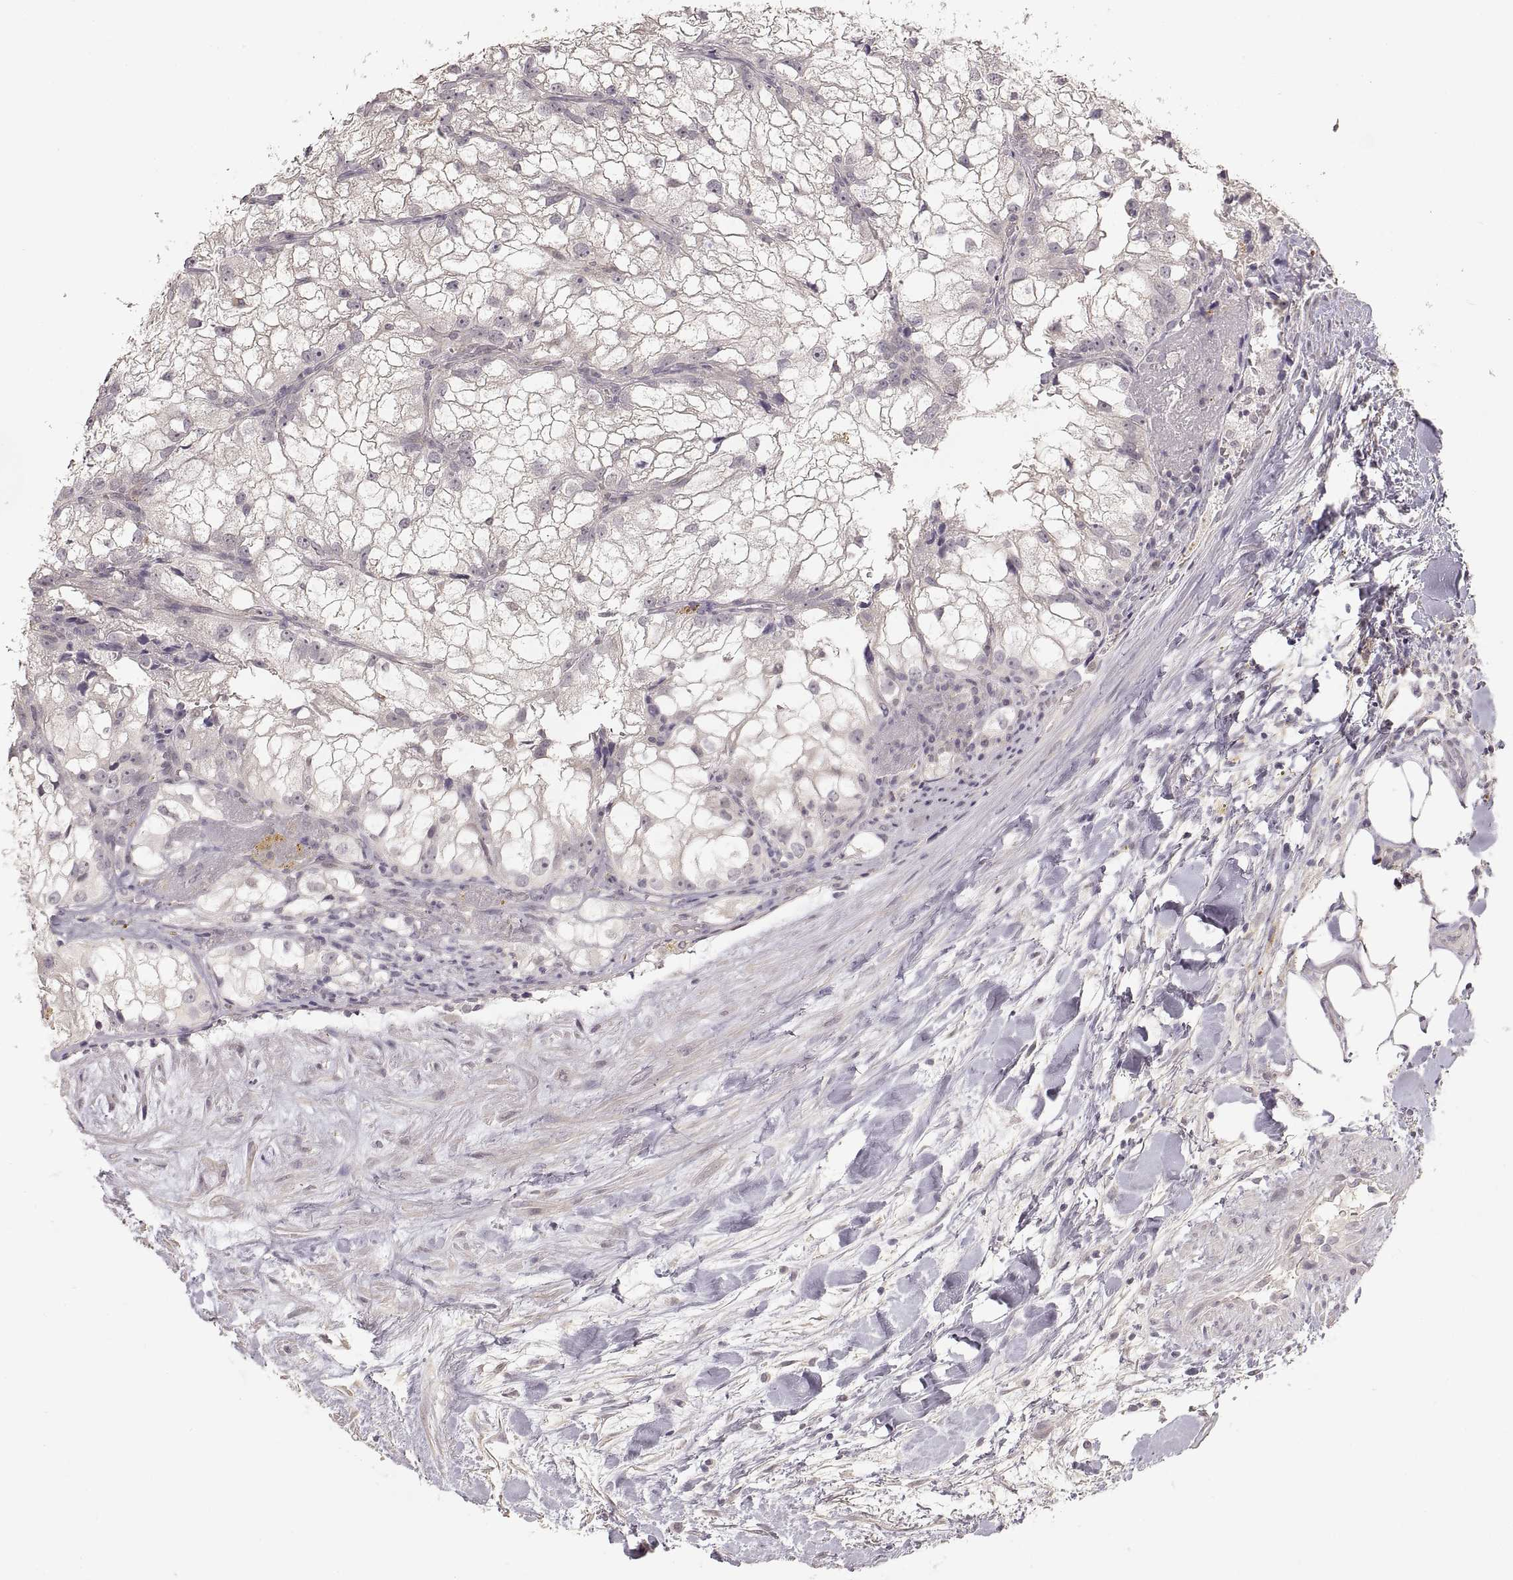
{"staining": {"intensity": "negative", "quantity": "none", "location": "none"}, "tissue": "renal cancer", "cell_type": "Tumor cells", "image_type": "cancer", "snomed": [{"axis": "morphology", "description": "Adenocarcinoma, NOS"}, {"axis": "topography", "description": "Kidney"}], "caption": "The immunohistochemistry (IHC) histopathology image has no significant expression in tumor cells of renal cancer (adenocarcinoma) tissue.", "gene": "LAMC2", "patient": {"sex": "male", "age": 59}}